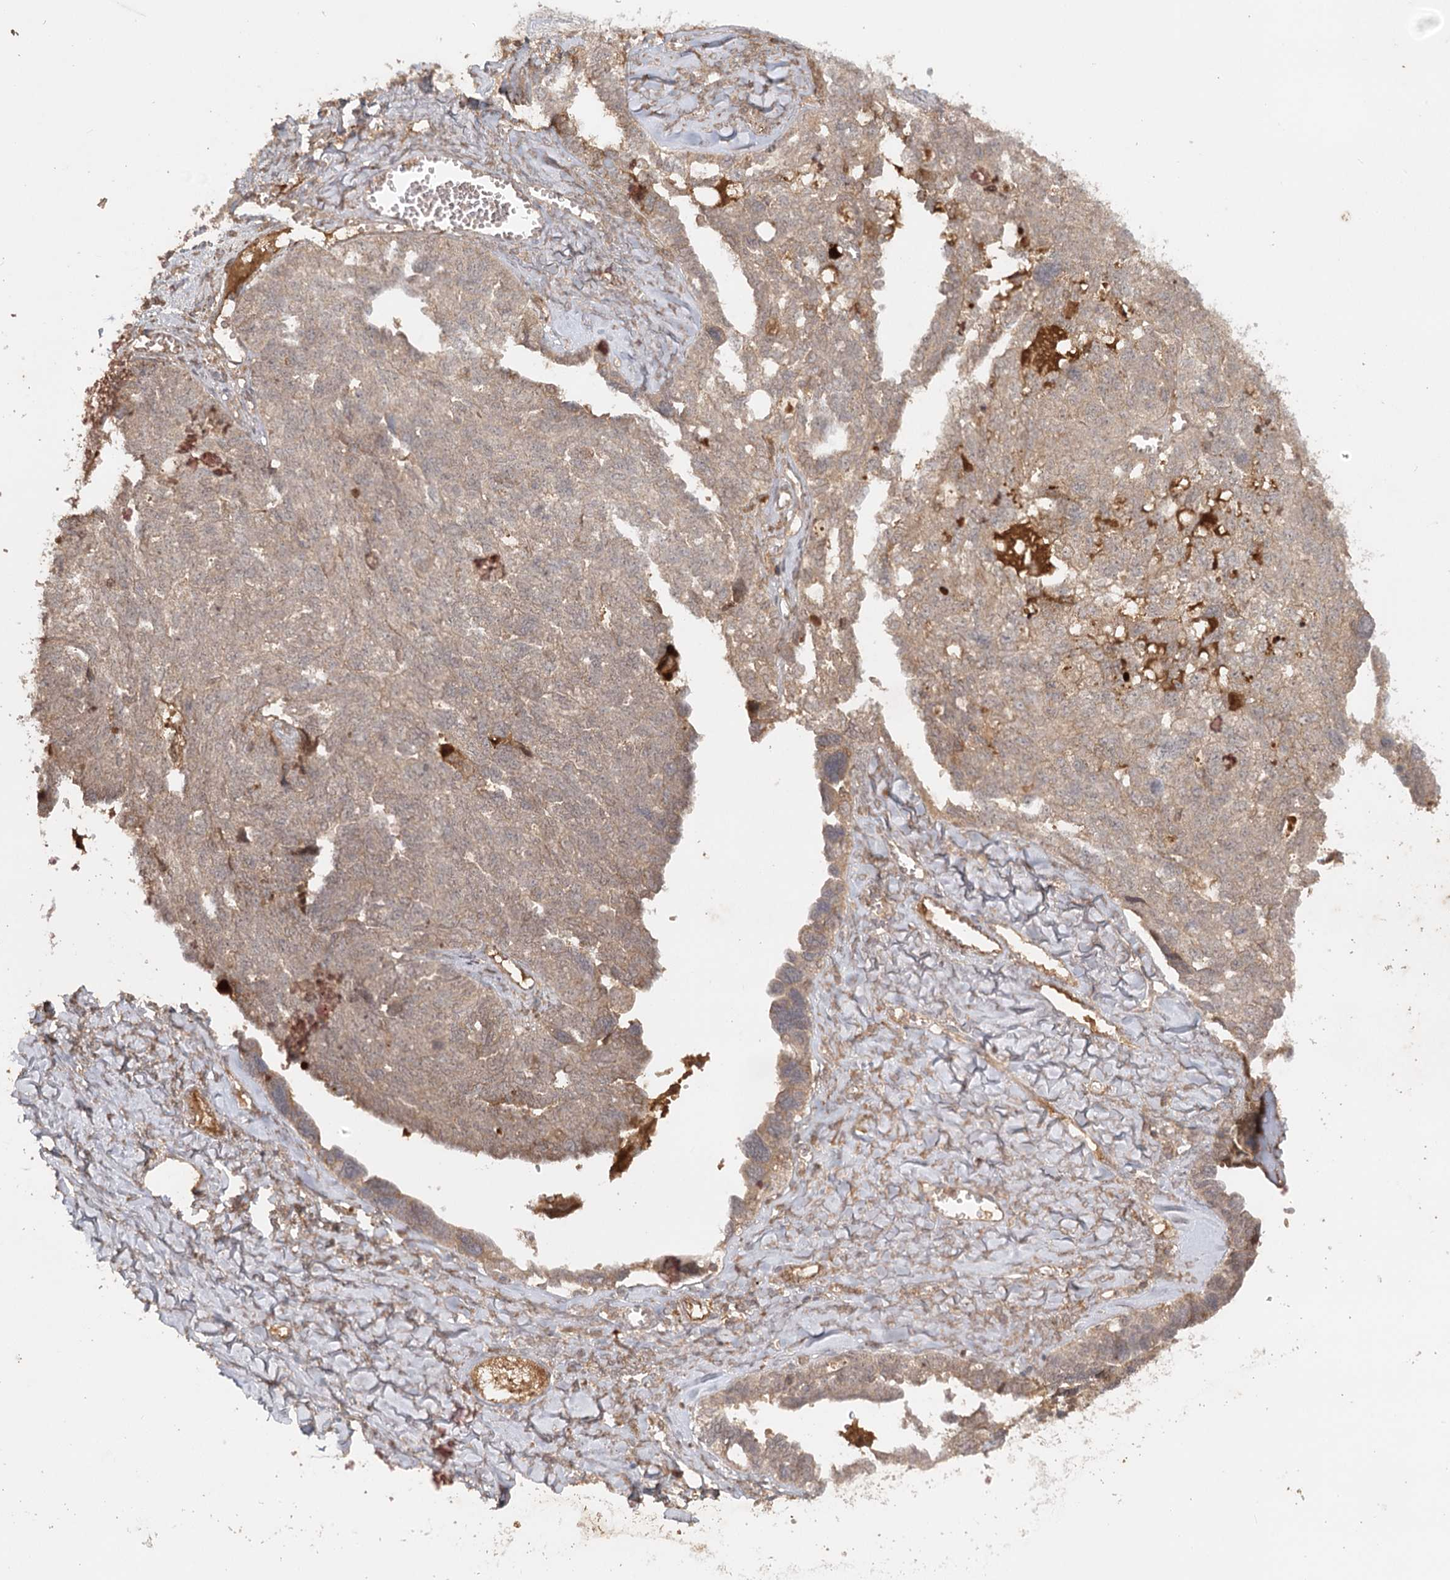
{"staining": {"intensity": "weak", "quantity": ">75%", "location": "cytoplasmic/membranous"}, "tissue": "ovarian cancer", "cell_type": "Tumor cells", "image_type": "cancer", "snomed": [{"axis": "morphology", "description": "Cystadenocarcinoma, serous, NOS"}, {"axis": "topography", "description": "Ovary"}], "caption": "Immunohistochemical staining of ovarian cancer exhibits weak cytoplasmic/membranous protein staining in about >75% of tumor cells.", "gene": "ARL13A", "patient": {"sex": "female", "age": 79}}